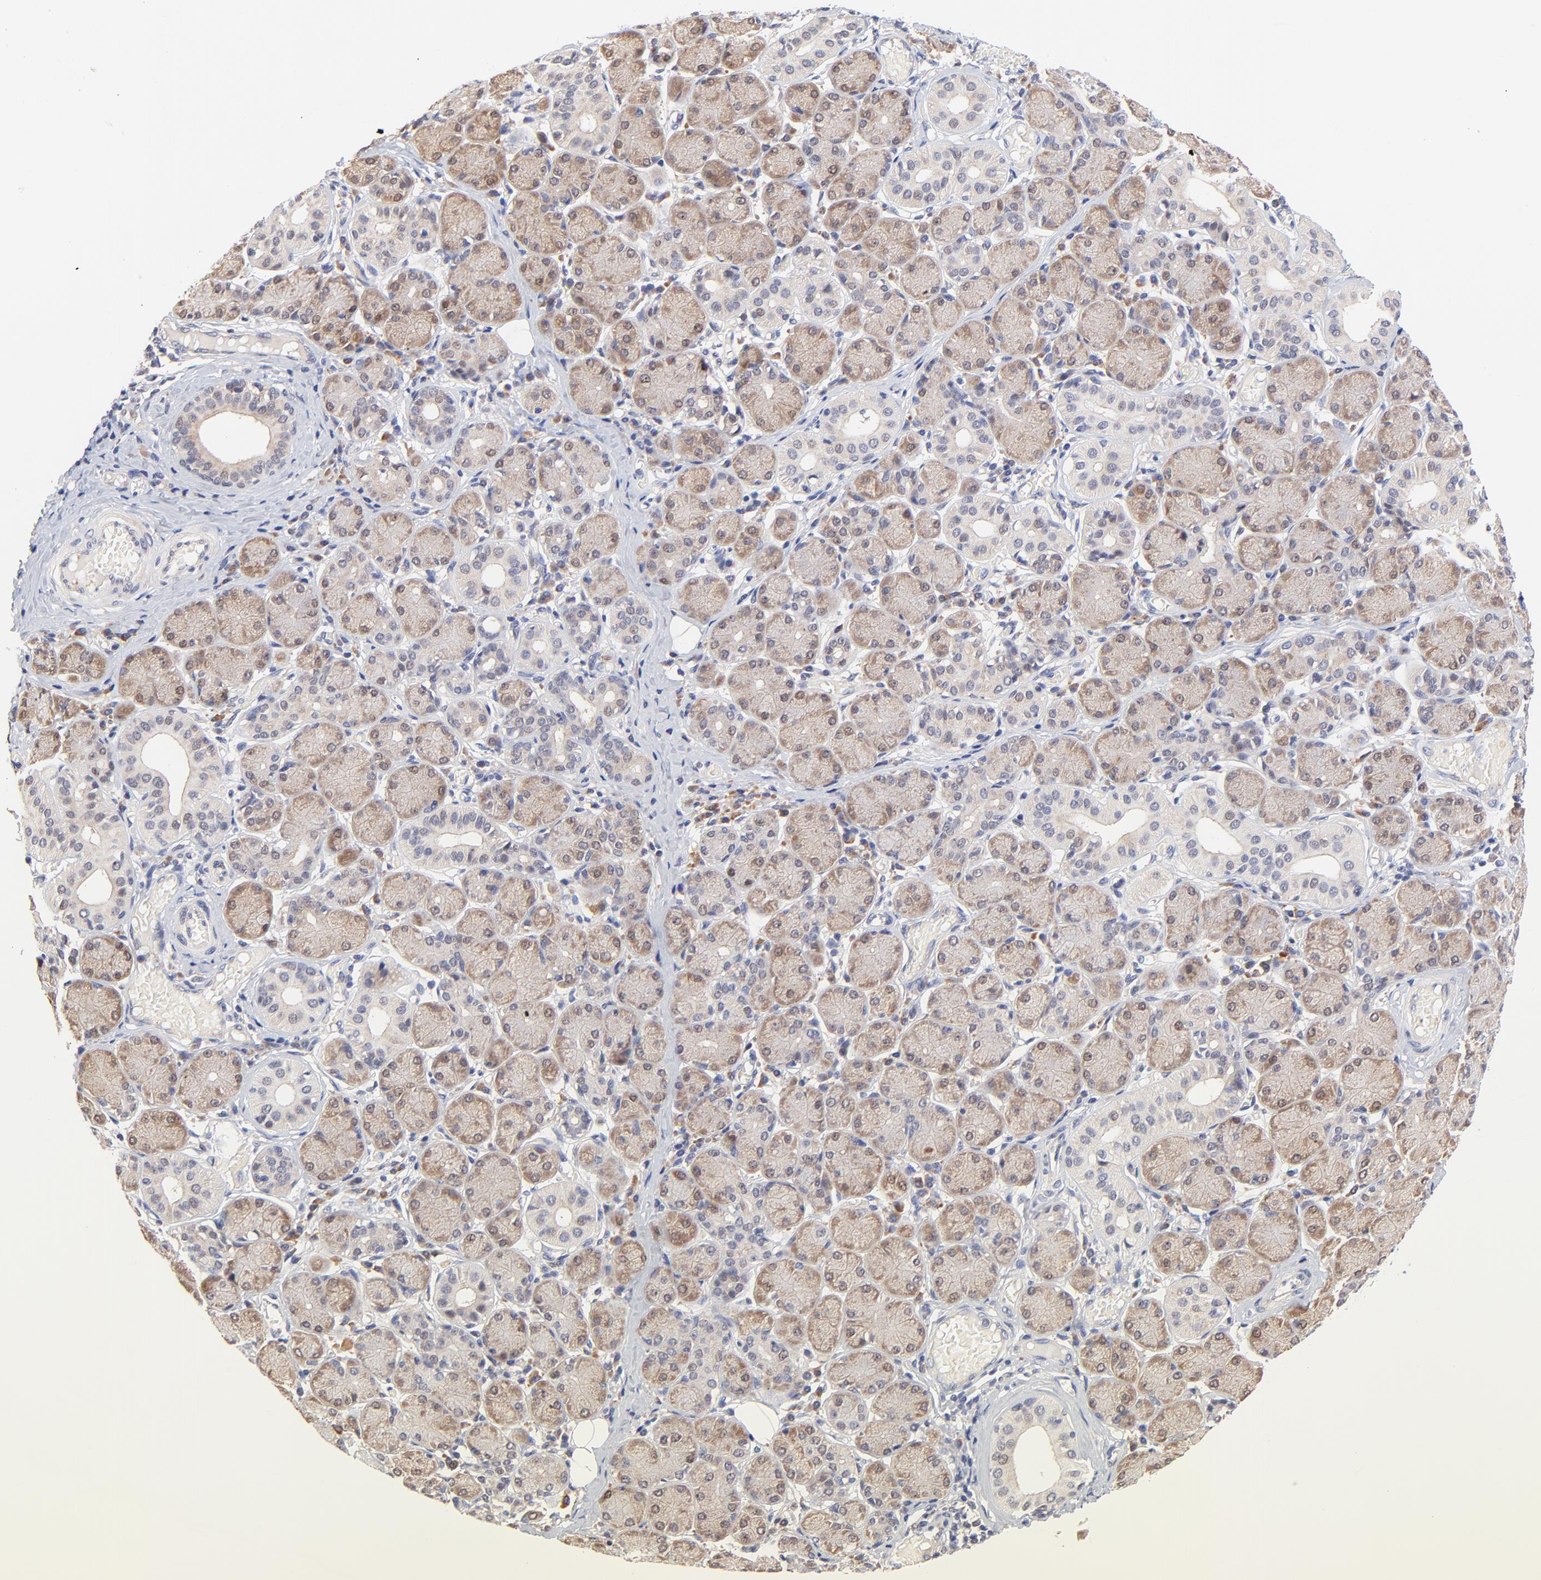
{"staining": {"intensity": "moderate", "quantity": ">75%", "location": "cytoplasmic/membranous,nuclear"}, "tissue": "salivary gland", "cell_type": "Glandular cells", "image_type": "normal", "snomed": [{"axis": "morphology", "description": "Normal tissue, NOS"}, {"axis": "topography", "description": "Salivary gland"}], "caption": "A brown stain shows moderate cytoplasmic/membranous,nuclear positivity of a protein in glandular cells of benign human salivary gland.", "gene": "TXNL1", "patient": {"sex": "female", "age": 24}}